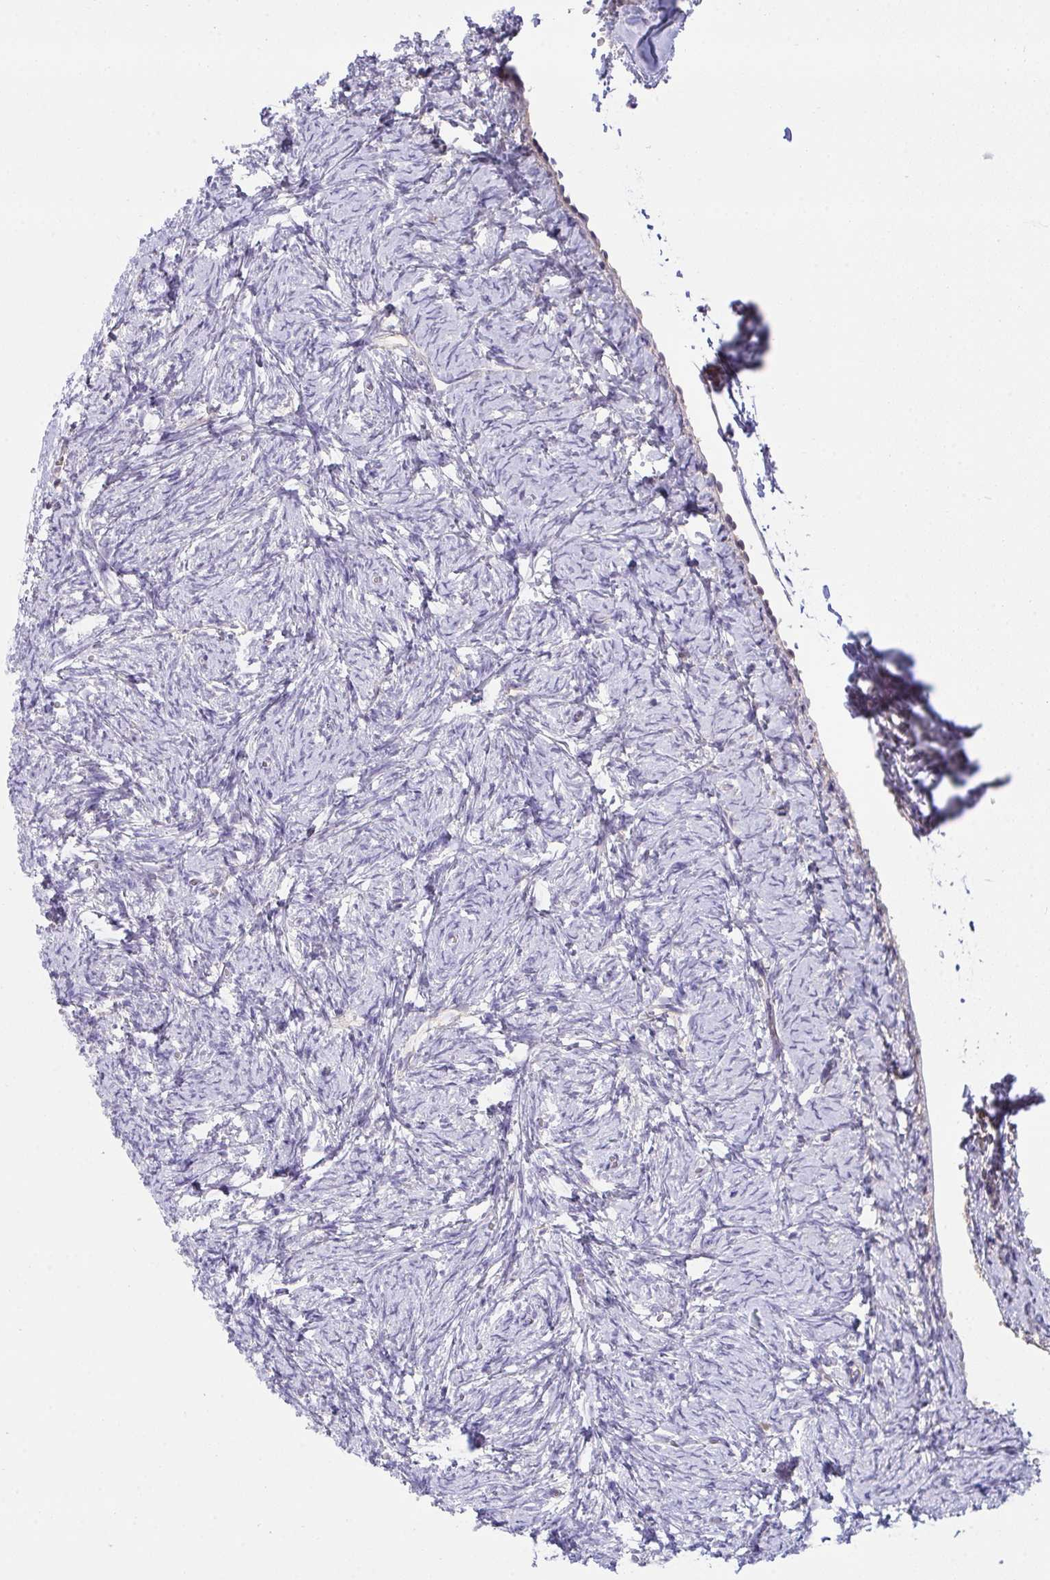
{"staining": {"intensity": "negative", "quantity": "none", "location": "none"}, "tissue": "ovary", "cell_type": "Follicle cells", "image_type": "normal", "snomed": [{"axis": "morphology", "description": "Normal tissue, NOS"}, {"axis": "topography", "description": "Ovary"}], "caption": "Immunohistochemistry (IHC) image of normal ovary stained for a protein (brown), which reveals no staining in follicle cells.", "gene": "ZNF581", "patient": {"sex": "female", "age": 41}}